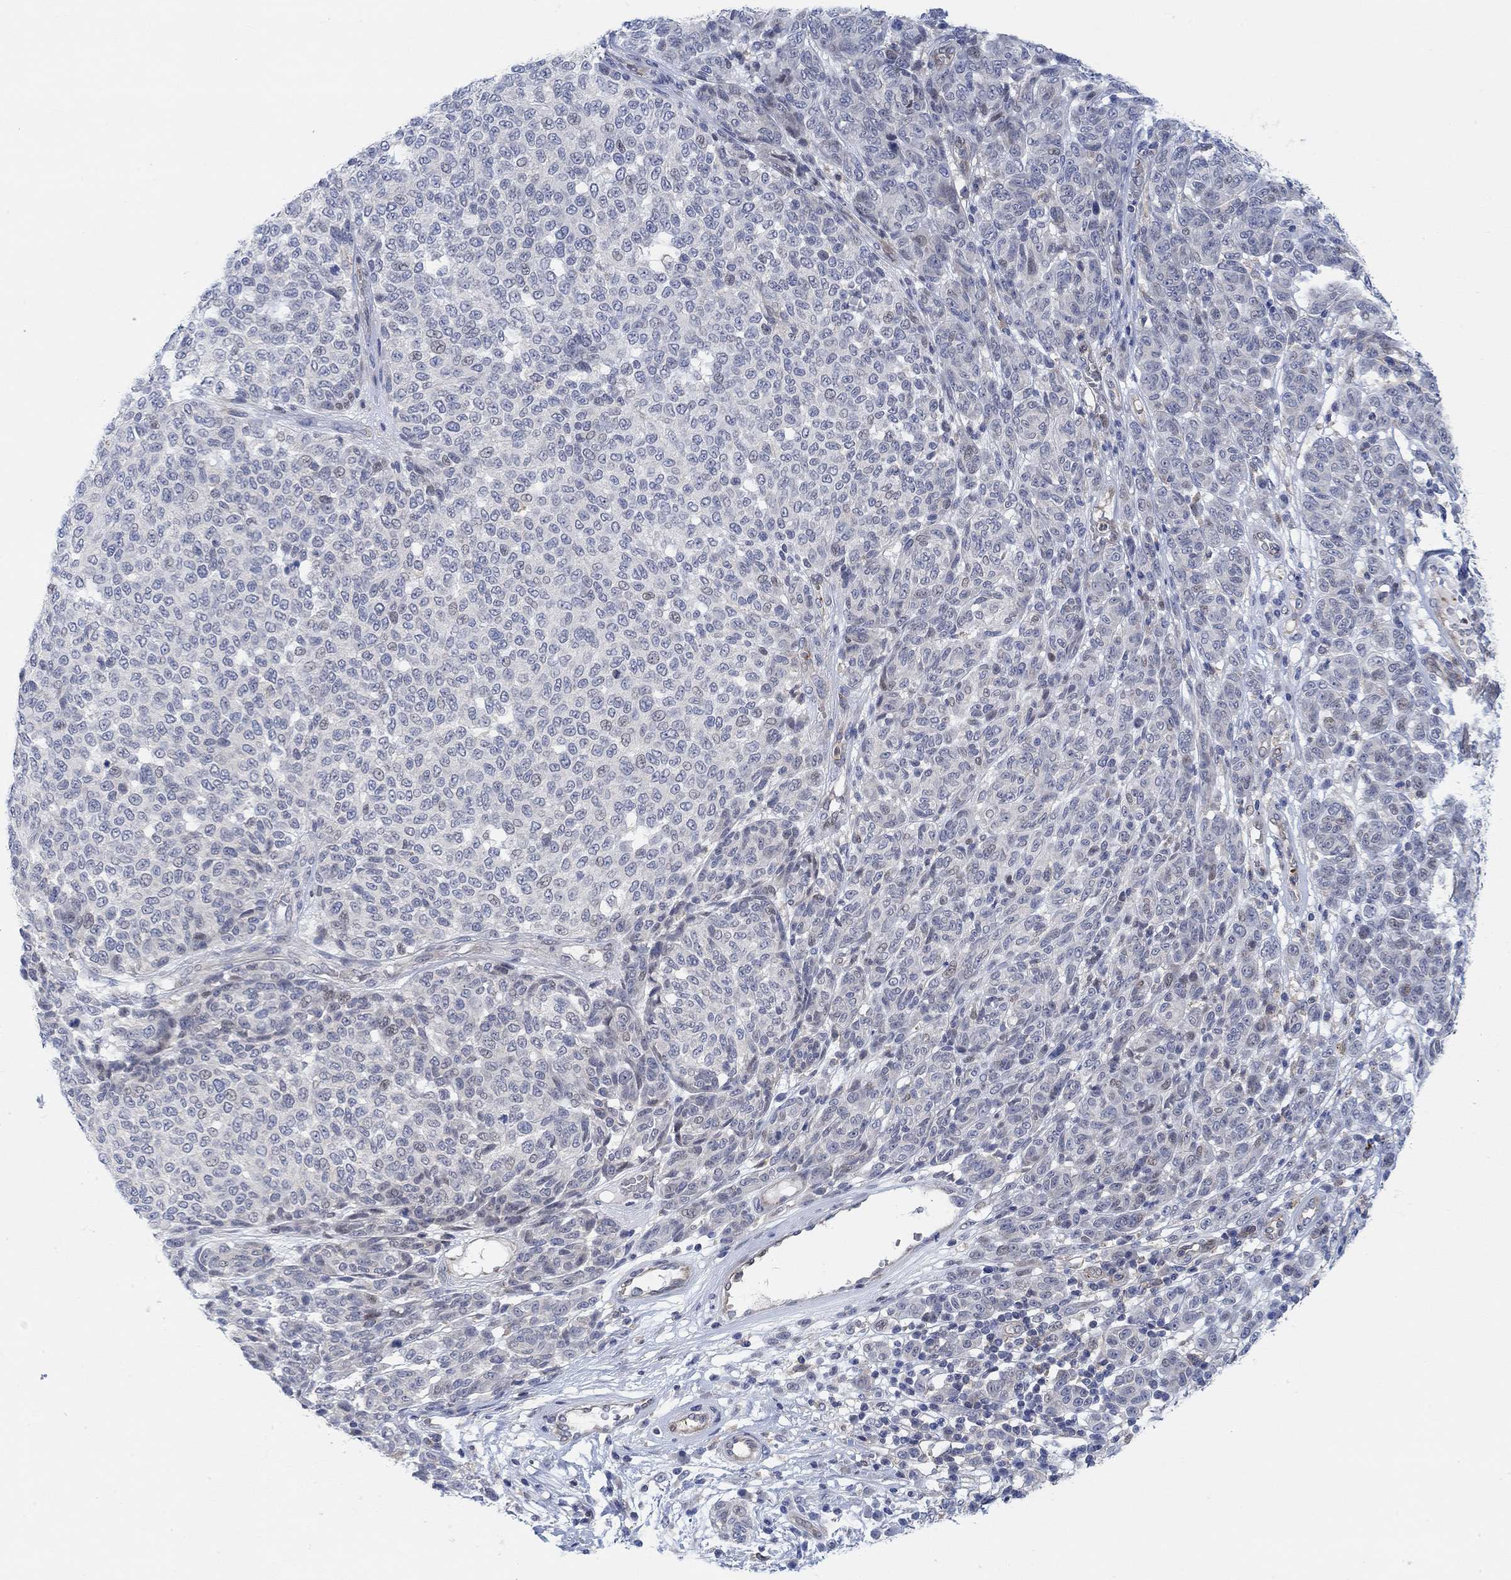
{"staining": {"intensity": "negative", "quantity": "none", "location": "none"}, "tissue": "melanoma", "cell_type": "Tumor cells", "image_type": "cancer", "snomed": [{"axis": "morphology", "description": "Malignant melanoma, NOS"}, {"axis": "topography", "description": "Skin"}], "caption": "Human melanoma stained for a protein using IHC exhibits no expression in tumor cells.", "gene": "PMFBP1", "patient": {"sex": "male", "age": 59}}